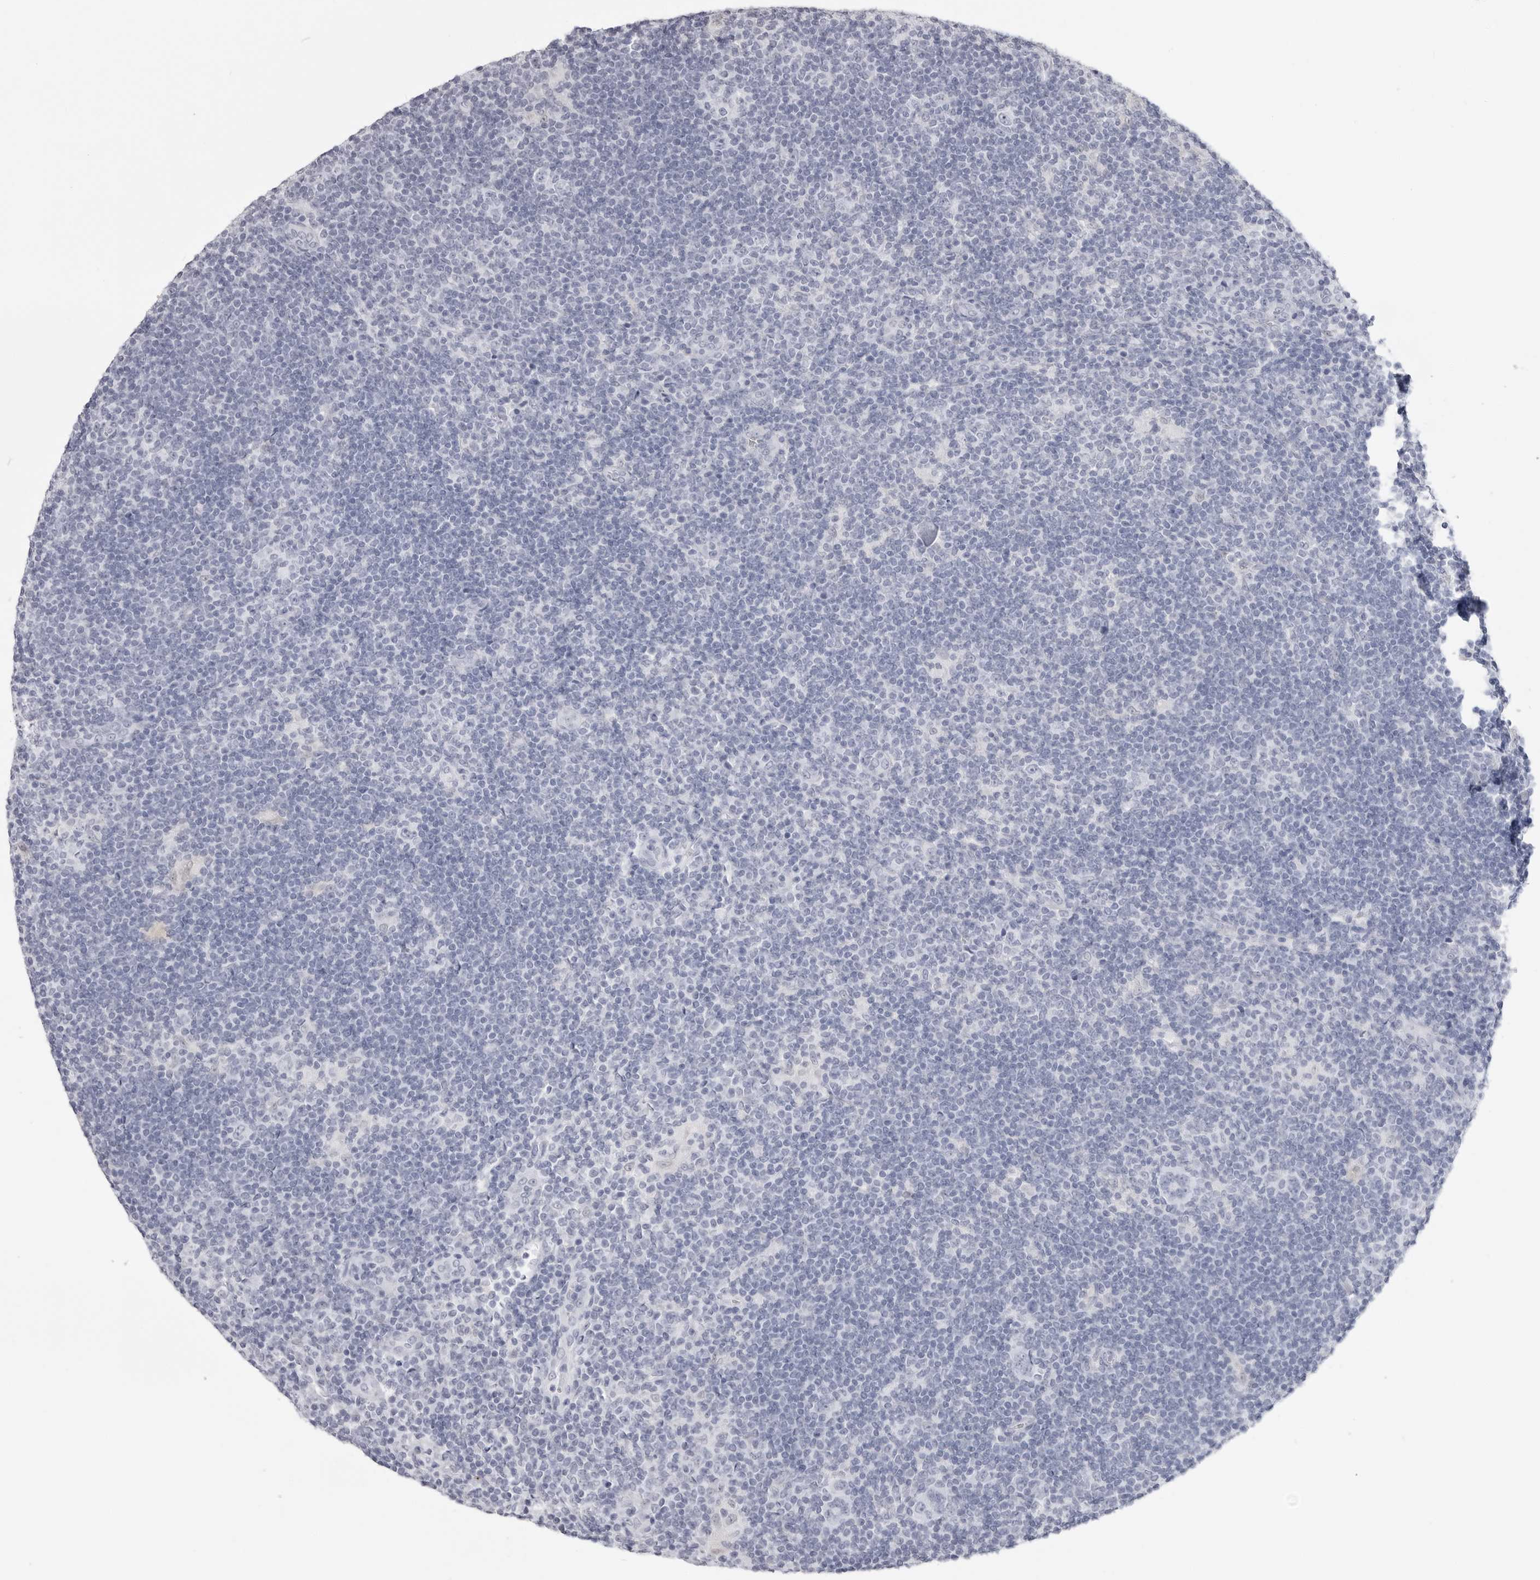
{"staining": {"intensity": "negative", "quantity": "none", "location": "none"}, "tissue": "lymphoma", "cell_type": "Tumor cells", "image_type": "cancer", "snomed": [{"axis": "morphology", "description": "Hodgkin's disease, NOS"}, {"axis": "topography", "description": "Lymph node"}], "caption": "Human lymphoma stained for a protein using immunohistochemistry shows no expression in tumor cells.", "gene": "SRGAP2", "patient": {"sex": "female", "age": 57}}